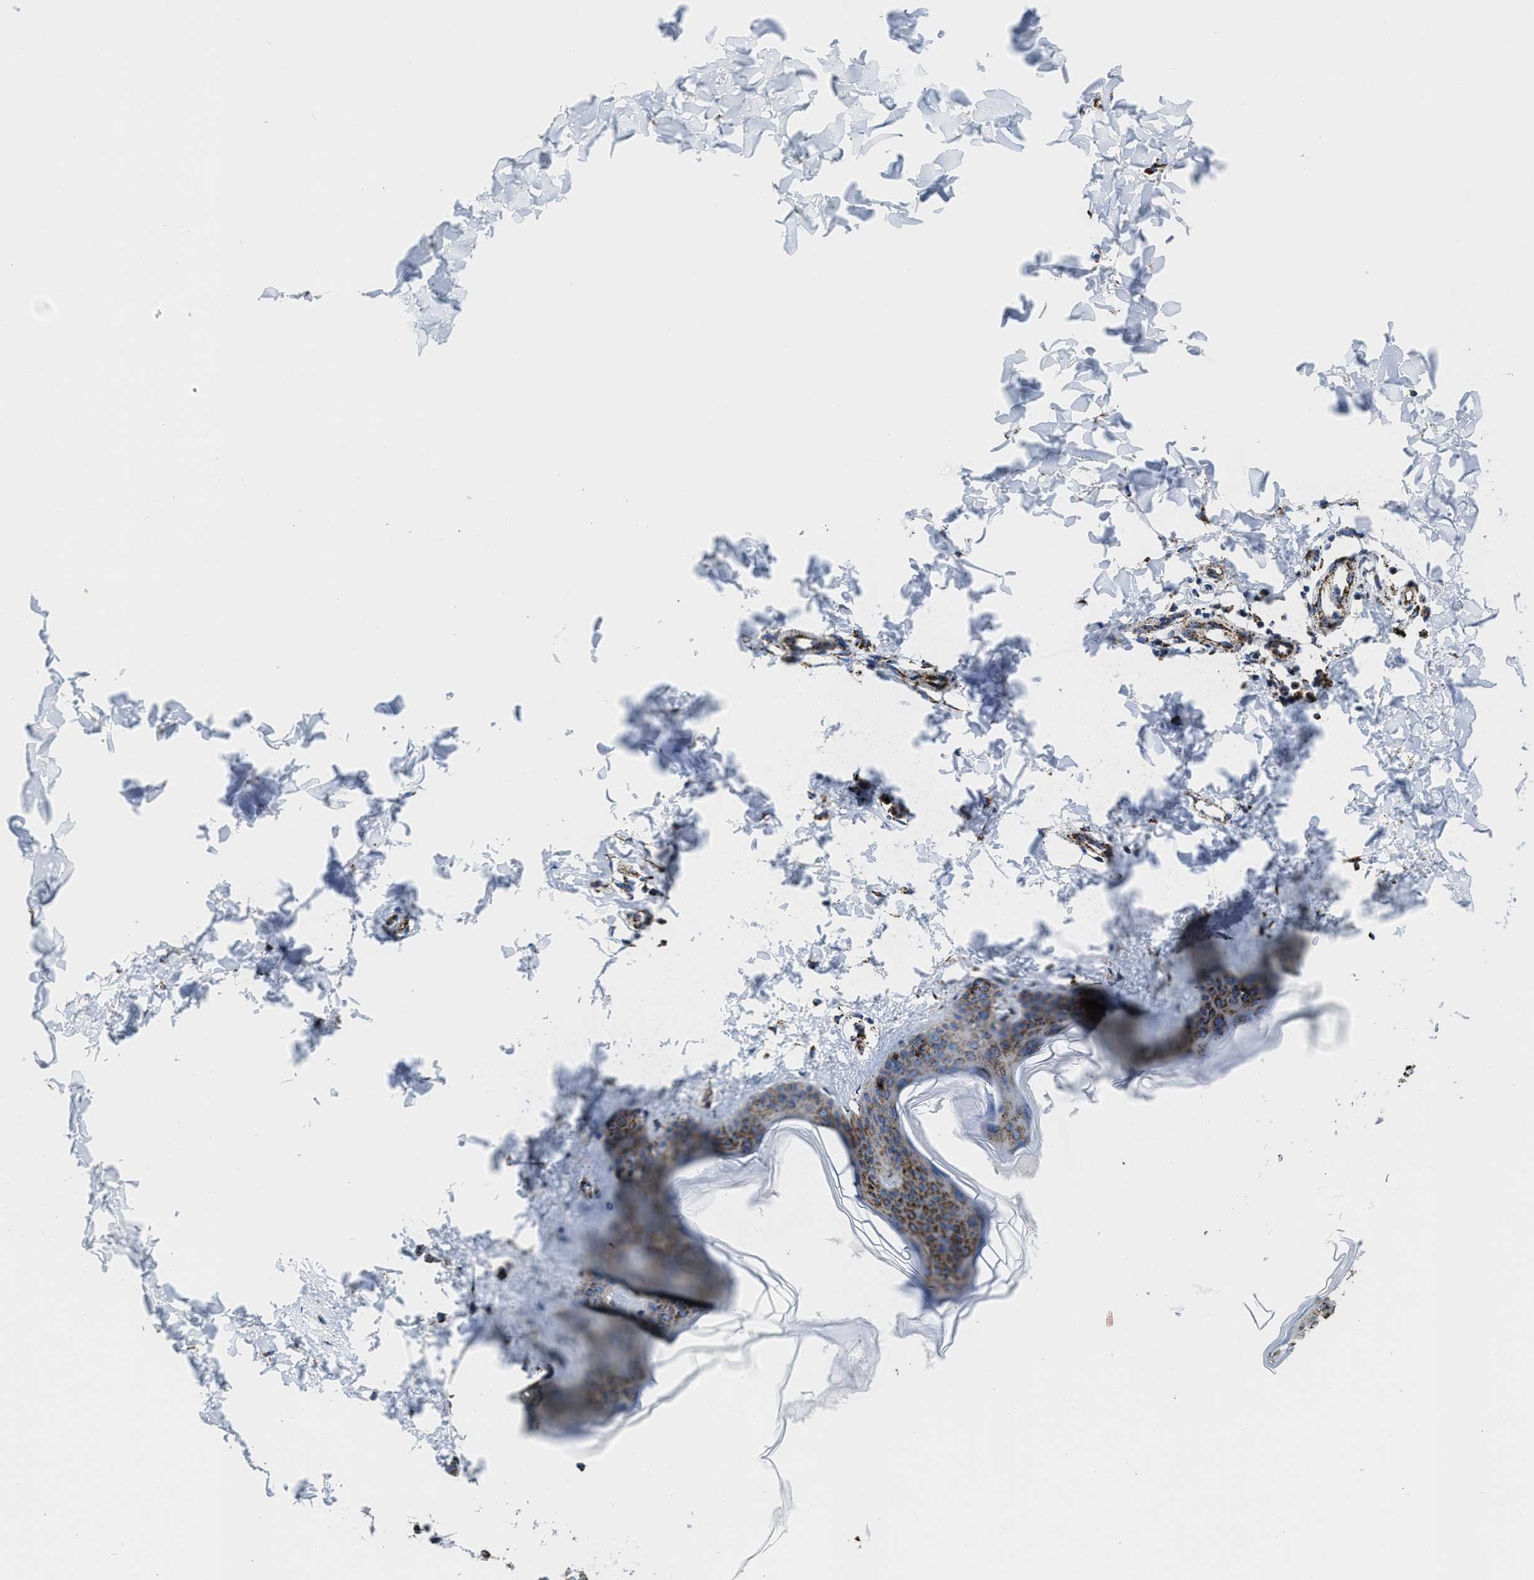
{"staining": {"intensity": "strong", "quantity": ">75%", "location": "cytoplasmic/membranous"}, "tissue": "skin", "cell_type": "Fibroblasts", "image_type": "normal", "snomed": [{"axis": "morphology", "description": "Normal tissue, NOS"}, {"axis": "topography", "description": "Skin"}], "caption": "This is a micrograph of immunohistochemistry staining of benign skin, which shows strong staining in the cytoplasmic/membranous of fibroblasts.", "gene": "ALDH1B1", "patient": {"sex": "female", "age": 17}}